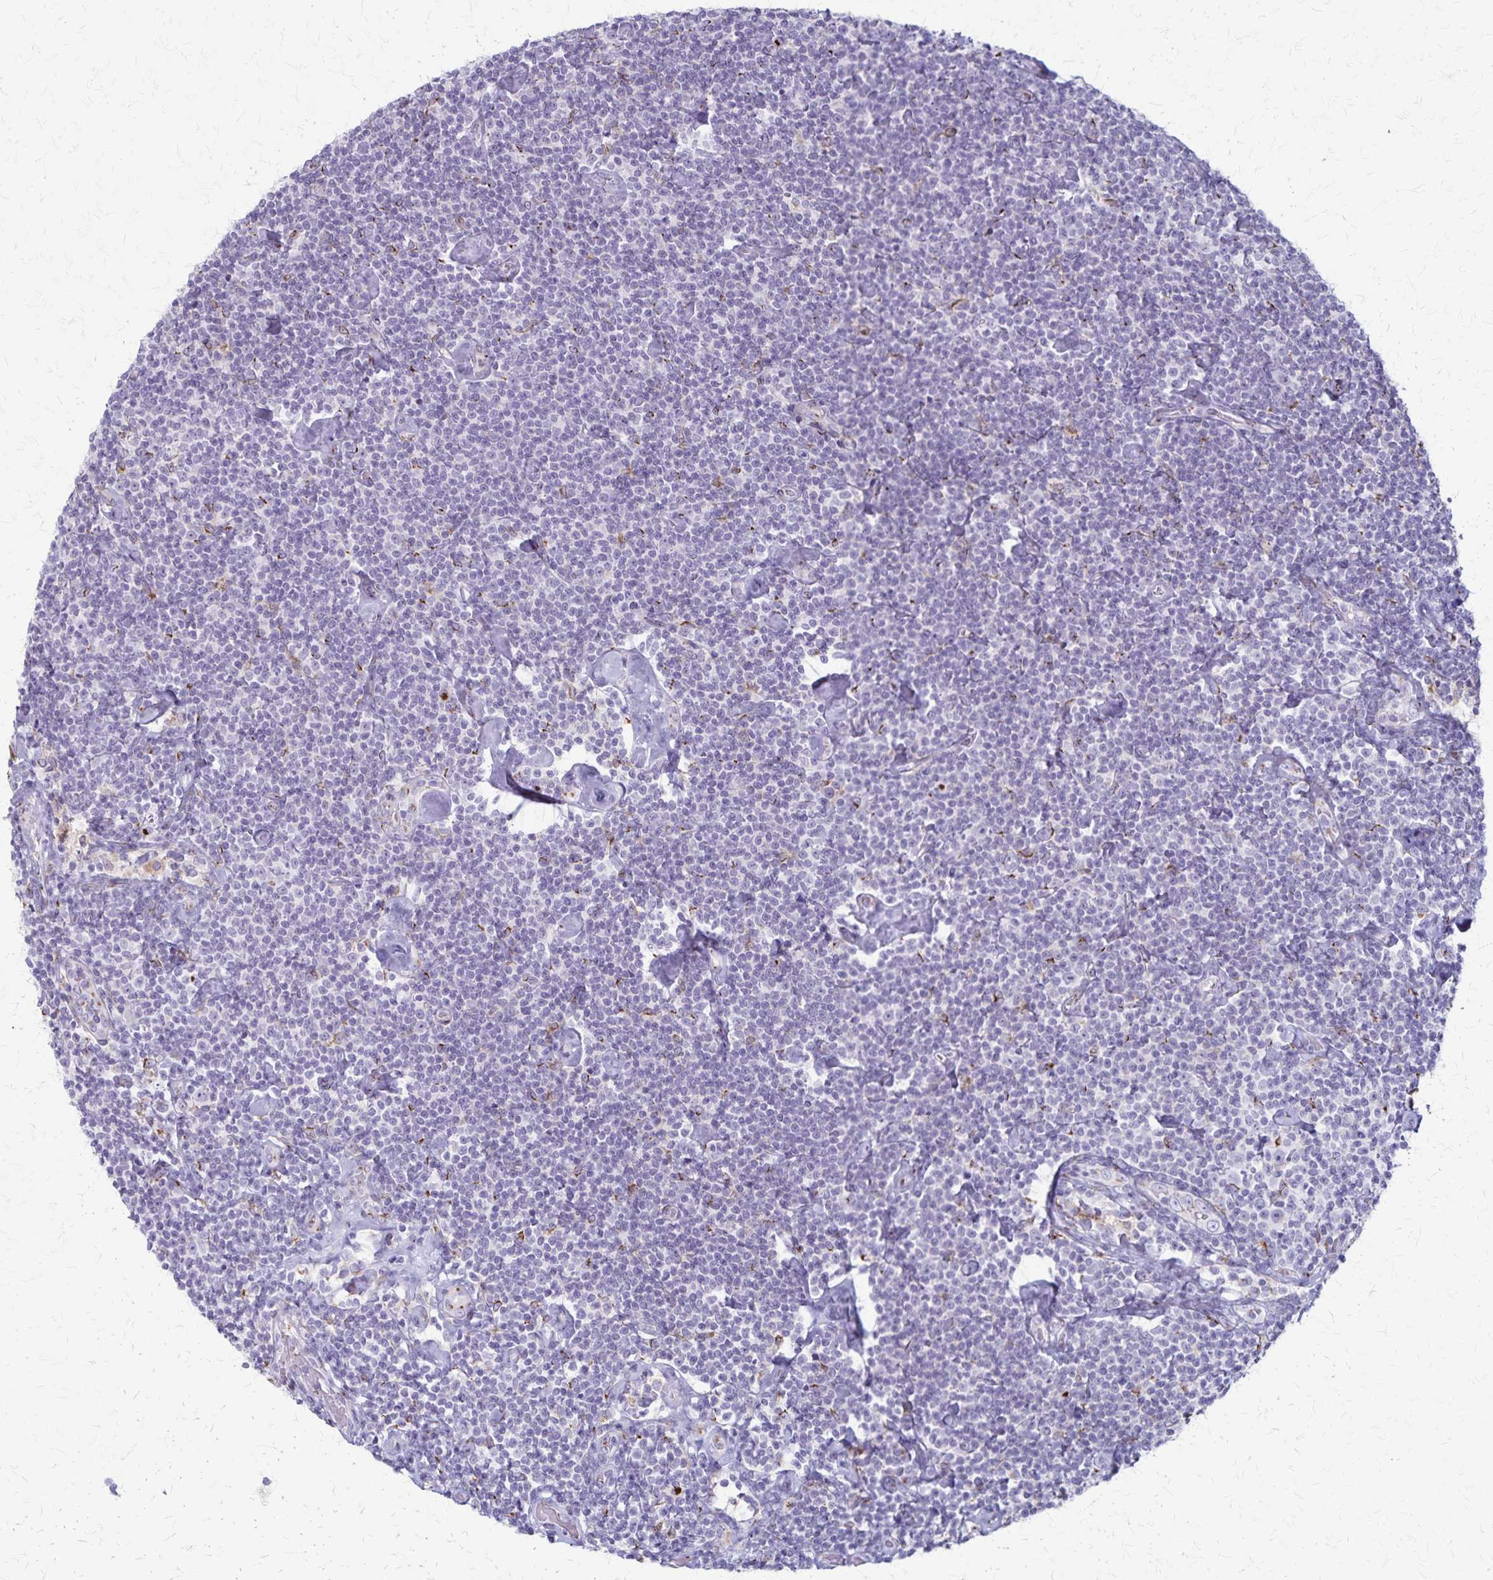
{"staining": {"intensity": "negative", "quantity": "none", "location": "none"}, "tissue": "lymphoma", "cell_type": "Tumor cells", "image_type": "cancer", "snomed": [{"axis": "morphology", "description": "Malignant lymphoma, non-Hodgkin's type, Low grade"}, {"axis": "topography", "description": "Lymph node"}], "caption": "Image shows no significant protein expression in tumor cells of malignant lymphoma, non-Hodgkin's type (low-grade).", "gene": "MCFD2", "patient": {"sex": "male", "age": 81}}